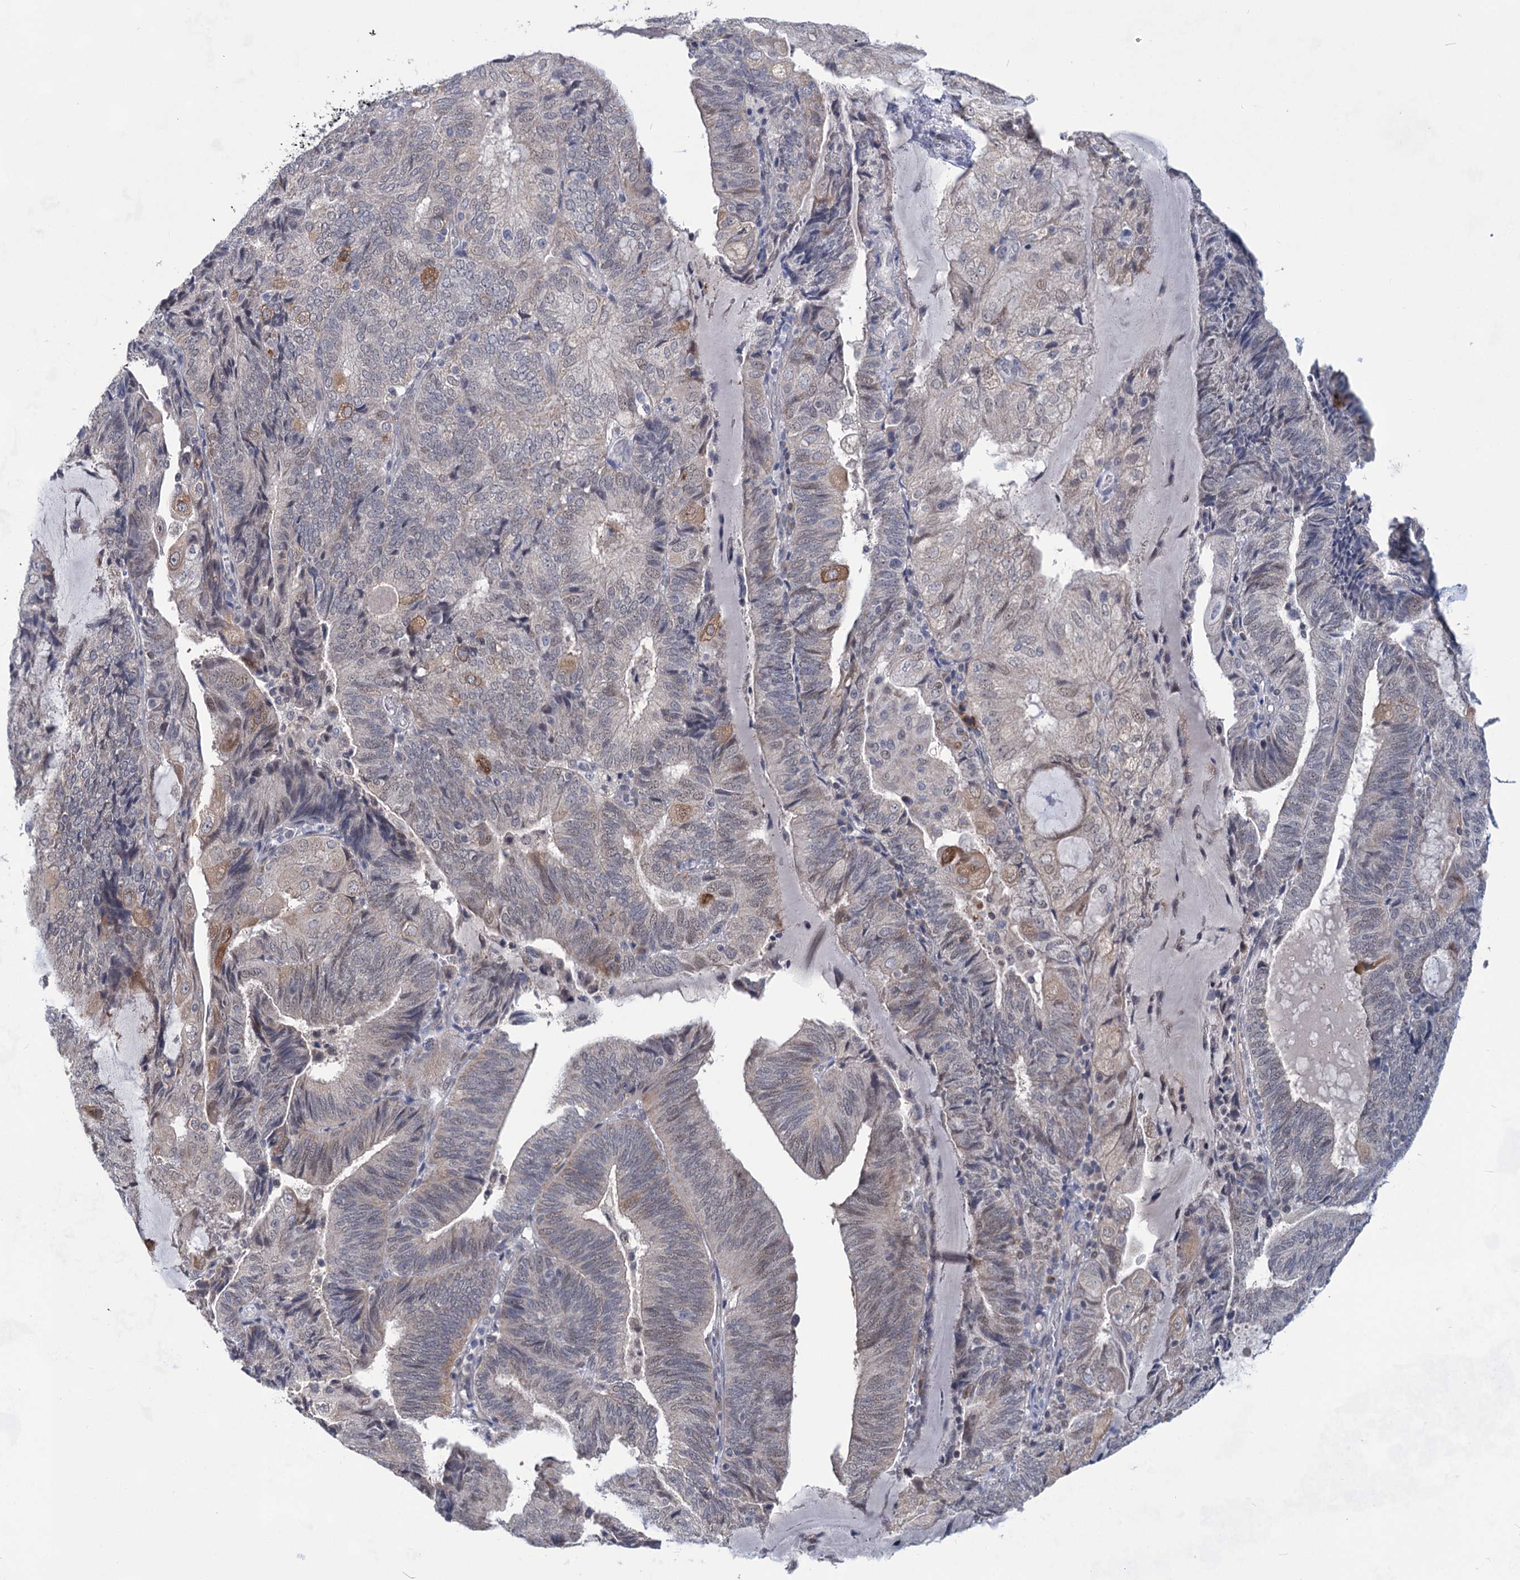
{"staining": {"intensity": "moderate", "quantity": "<25%", "location": "cytoplasmic/membranous"}, "tissue": "endometrial cancer", "cell_type": "Tumor cells", "image_type": "cancer", "snomed": [{"axis": "morphology", "description": "Adenocarcinoma, NOS"}, {"axis": "topography", "description": "Endometrium"}], "caption": "A brown stain shows moderate cytoplasmic/membranous staining of a protein in human endometrial cancer tumor cells.", "gene": "TTC17", "patient": {"sex": "female", "age": 81}}